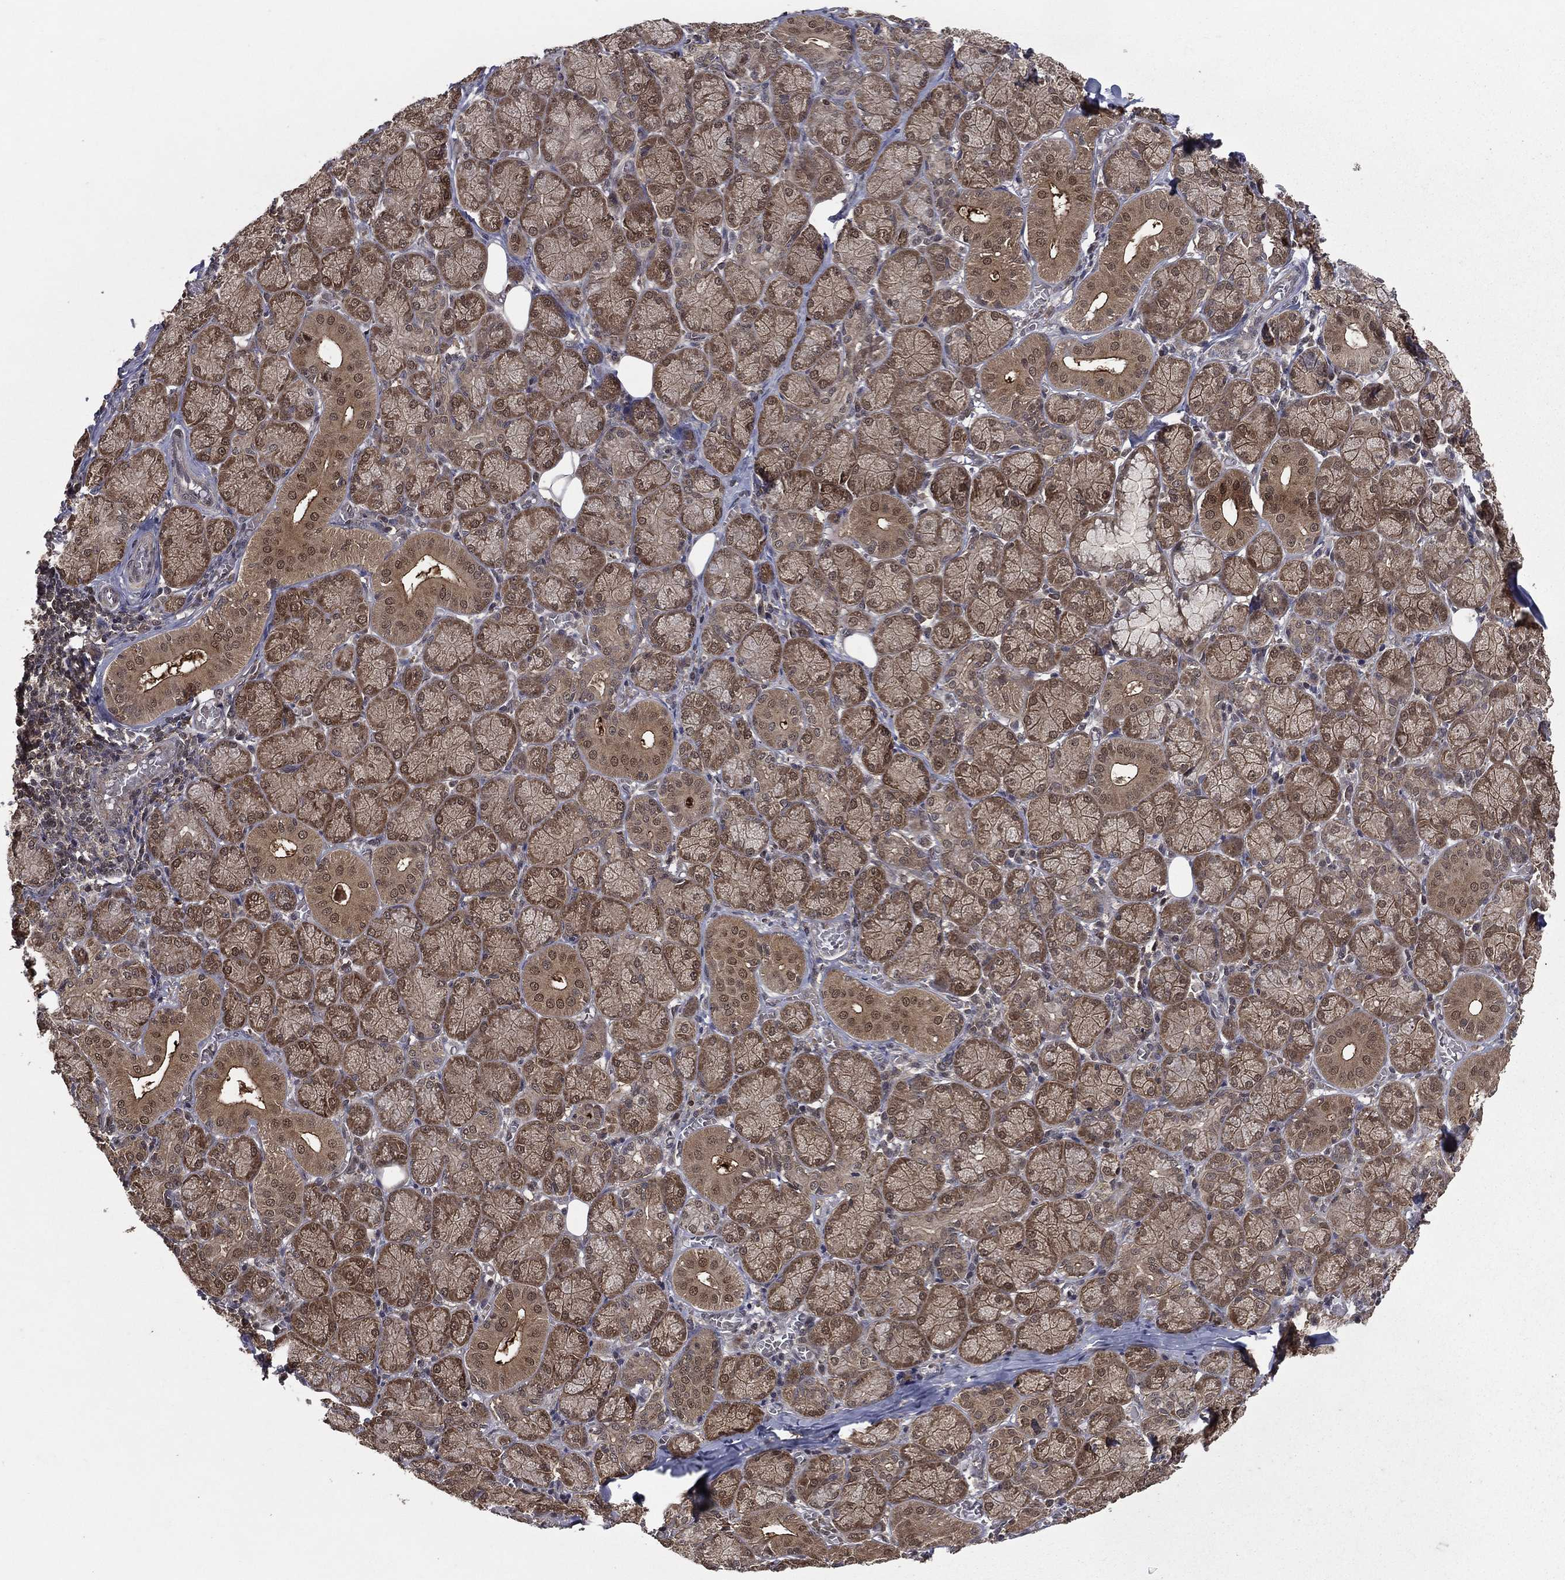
{"staining": {"intensity": "moderate", "quantity": ">75%", "location": "cytoplasmic/membranous,nuclear"}, "tissue": "salivary gland", "cell_type": "Glandular cells", "image_type": "normal", "snomed": [{"axis": "morphology", "description": "Normal tissue, NOS"}, {"axis": "topography", "description": "Salivary gland"}, {"axis": "topography", "description": "Peripheral nerve tissue"}], "caption": "Salivary gland stained with a brown dye displays moderate cytoplasmic/membranous,nuclear positive expression in about >75% of glandular cells.", "gene": "FGD1", "patient": {"sex": "female", "age": 24}}